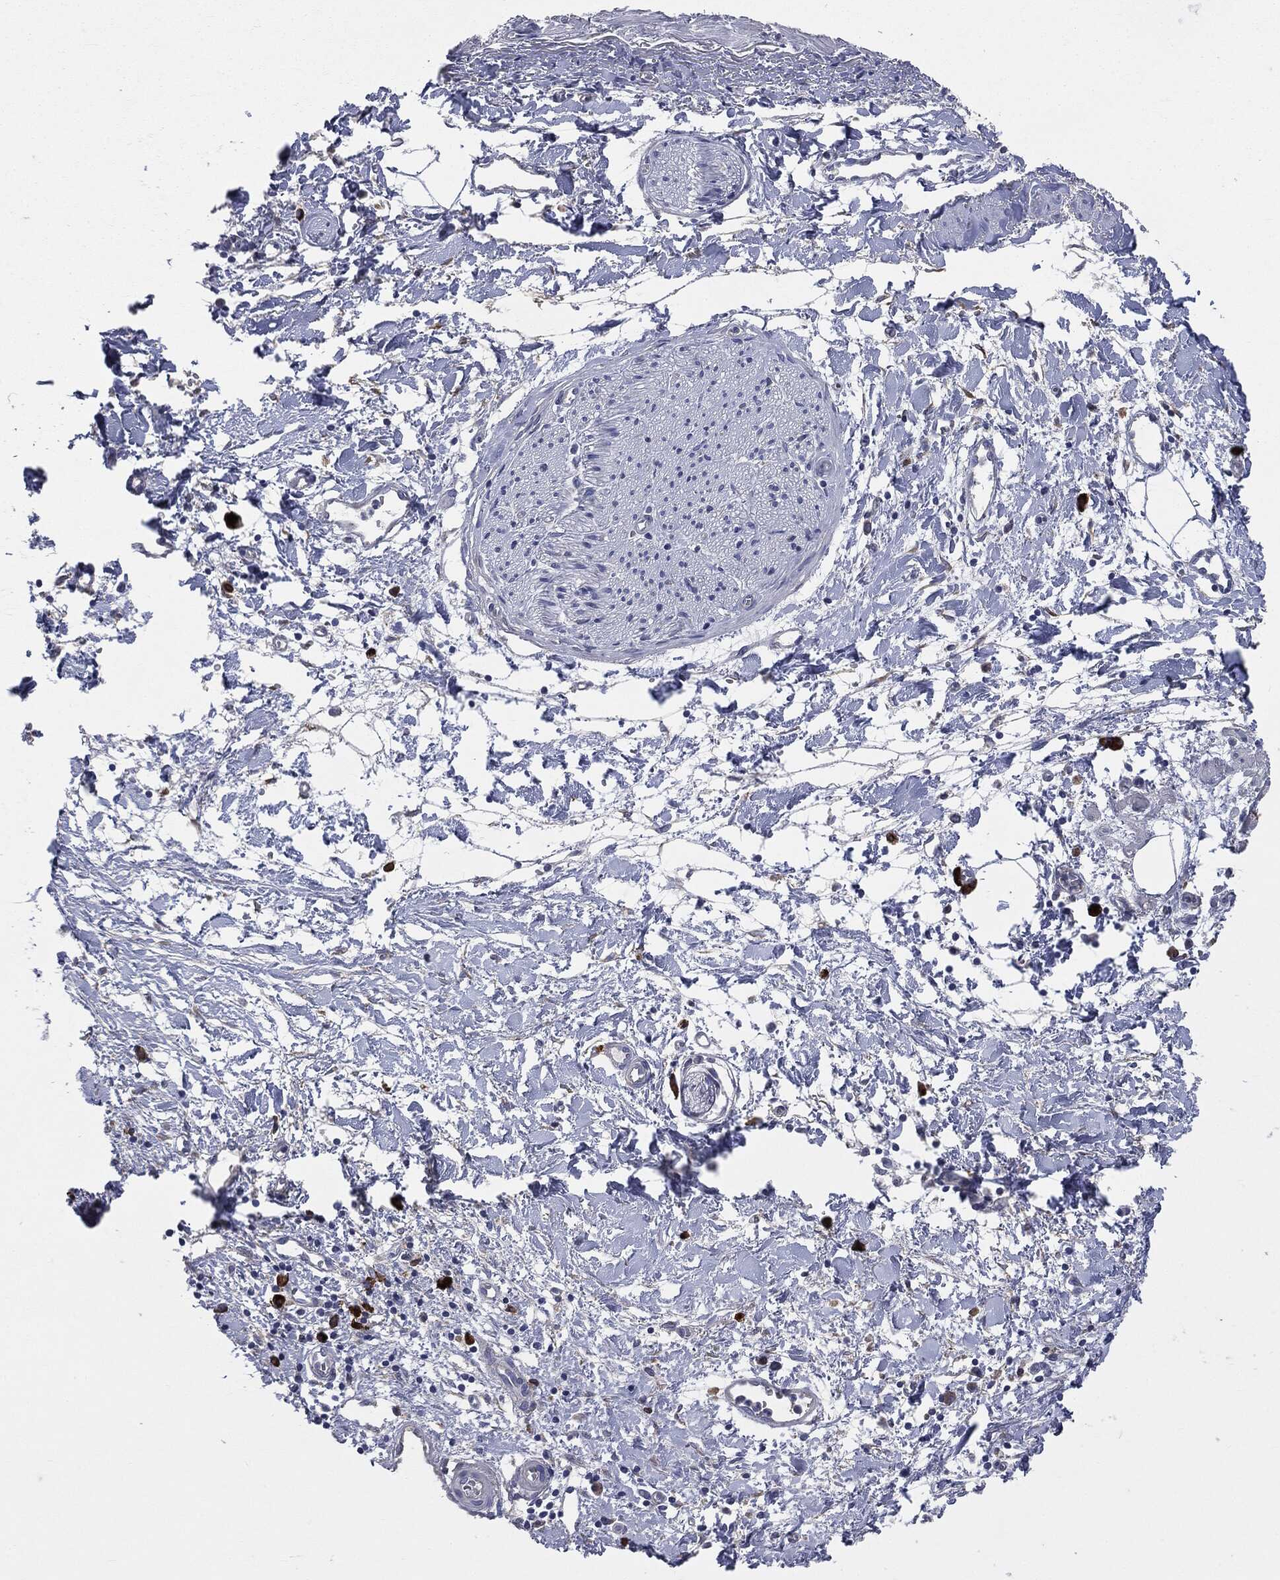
{"staining": {"intensity": "negative", "quantity": "none", "location": "none"}, "tissue": "soft tissue", "cell_type": "Fibroblasts", "image_type": "normal", "snomed": [{"axis": "morphology", "description": "Normal tissue, NOS"}, {"axis": "morphology", "description": "Adenocarcinoma, NOS"}, {"axis": "topography", "description": "Pancreas"}, {"axis": "topography", "description": "Peripheral nerve tissue"}], "caption": "The image shows no staining of fibroblasts in unremarkable soft tissue.", "gene": "PTGS2", "patient": {"sex": "male", "age": 61}}